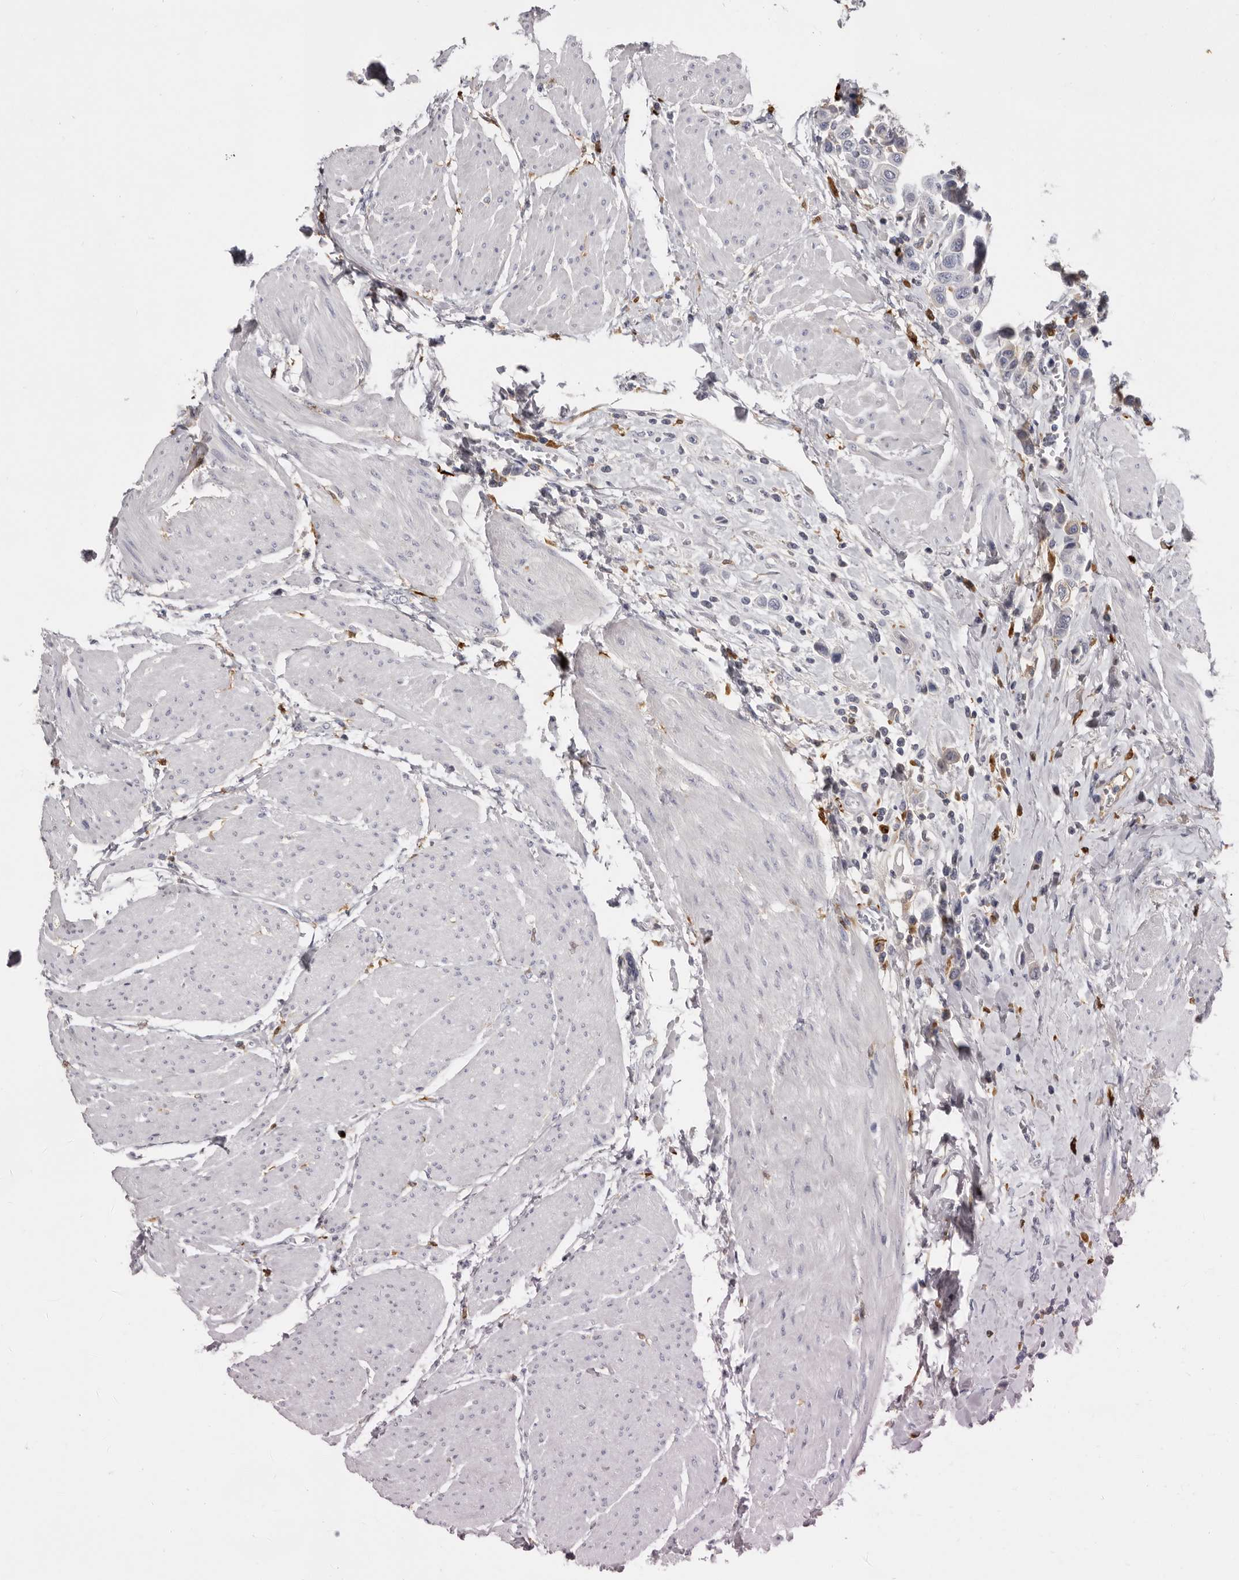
{"staining": {"intensity": "negative", "quantity": "none", "location": "none"}, "tissue": "urothelial cancer", "cell_type": "Tumor cells", "image_type": "cancer", "snomed": [{"axis": "morphology", "description": "Urothelial carcinoma, High grade"}, {"axis": "topography", "description": "Urinary bladder"}], "caption": "Human urothelial carcinoma (high-grade) stained for a protein using immunohistochemistry (IHC) displays no positivity in tumor cells.", "gene": "KLHL38", "patient": {"sex": "male", "age": 50}}